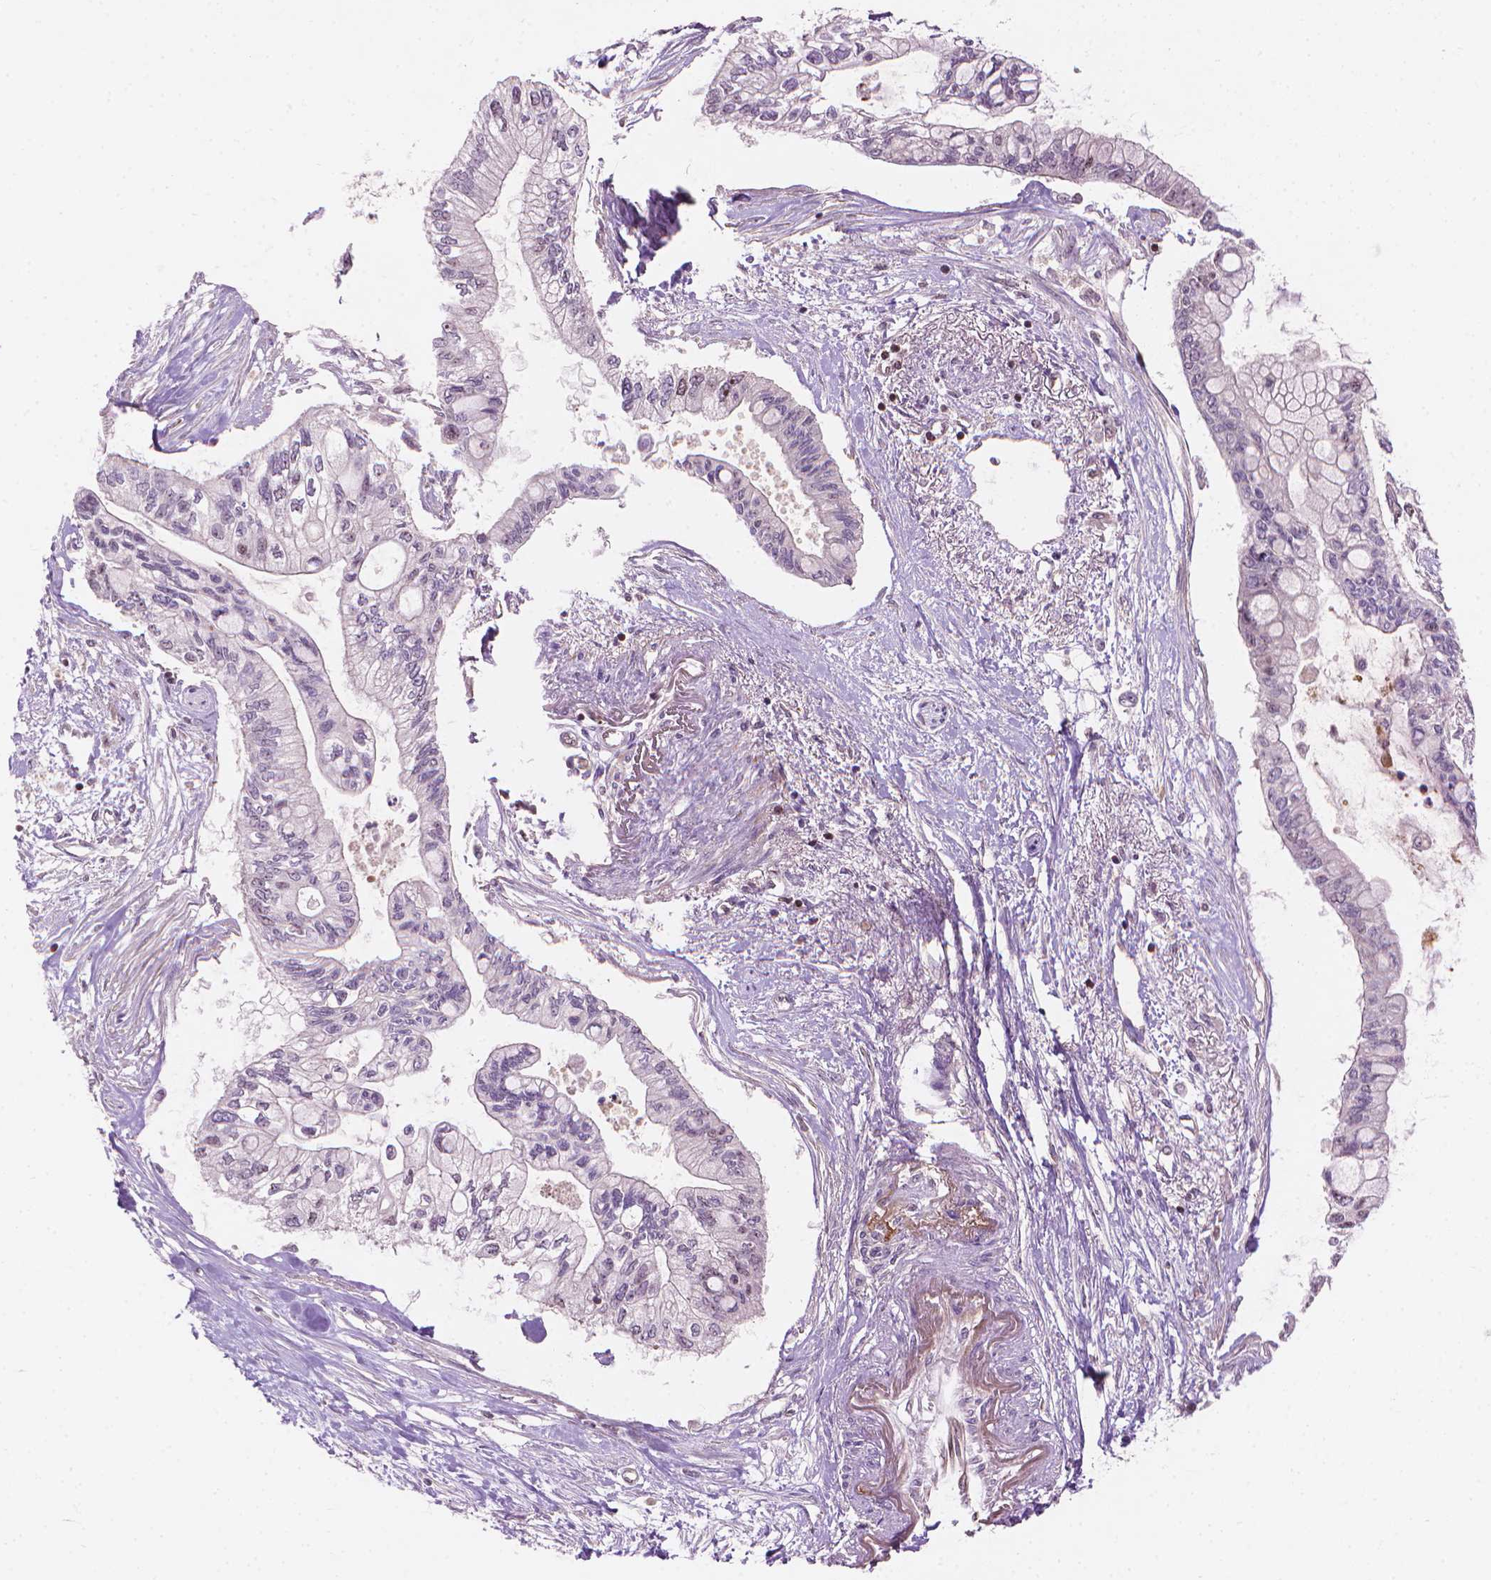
{"staining": {"intensity": "negative", "quantity": "none", "location": "none"}, "tissue": "pancreatic cancer", "cell_type": "Tumor cells", "image_type": "cancer", "snomed": [{"axis": "morphology", "description": "Adenocarcinoma, NOS"}, {"axis": "topography", "description": "Pancreas"}], "caption": "Immunohistochemistry photomicrograph of neoplastic tissue: human adenocarcinoma (pancreatic) stained with DAB (3,3'-diaminobenzidine) exhibits no significant protein expression in tumor cells. Nuclei are stained in blue.", "gene": "SMC2", "patient": {"sex": "female", "age": 77}}